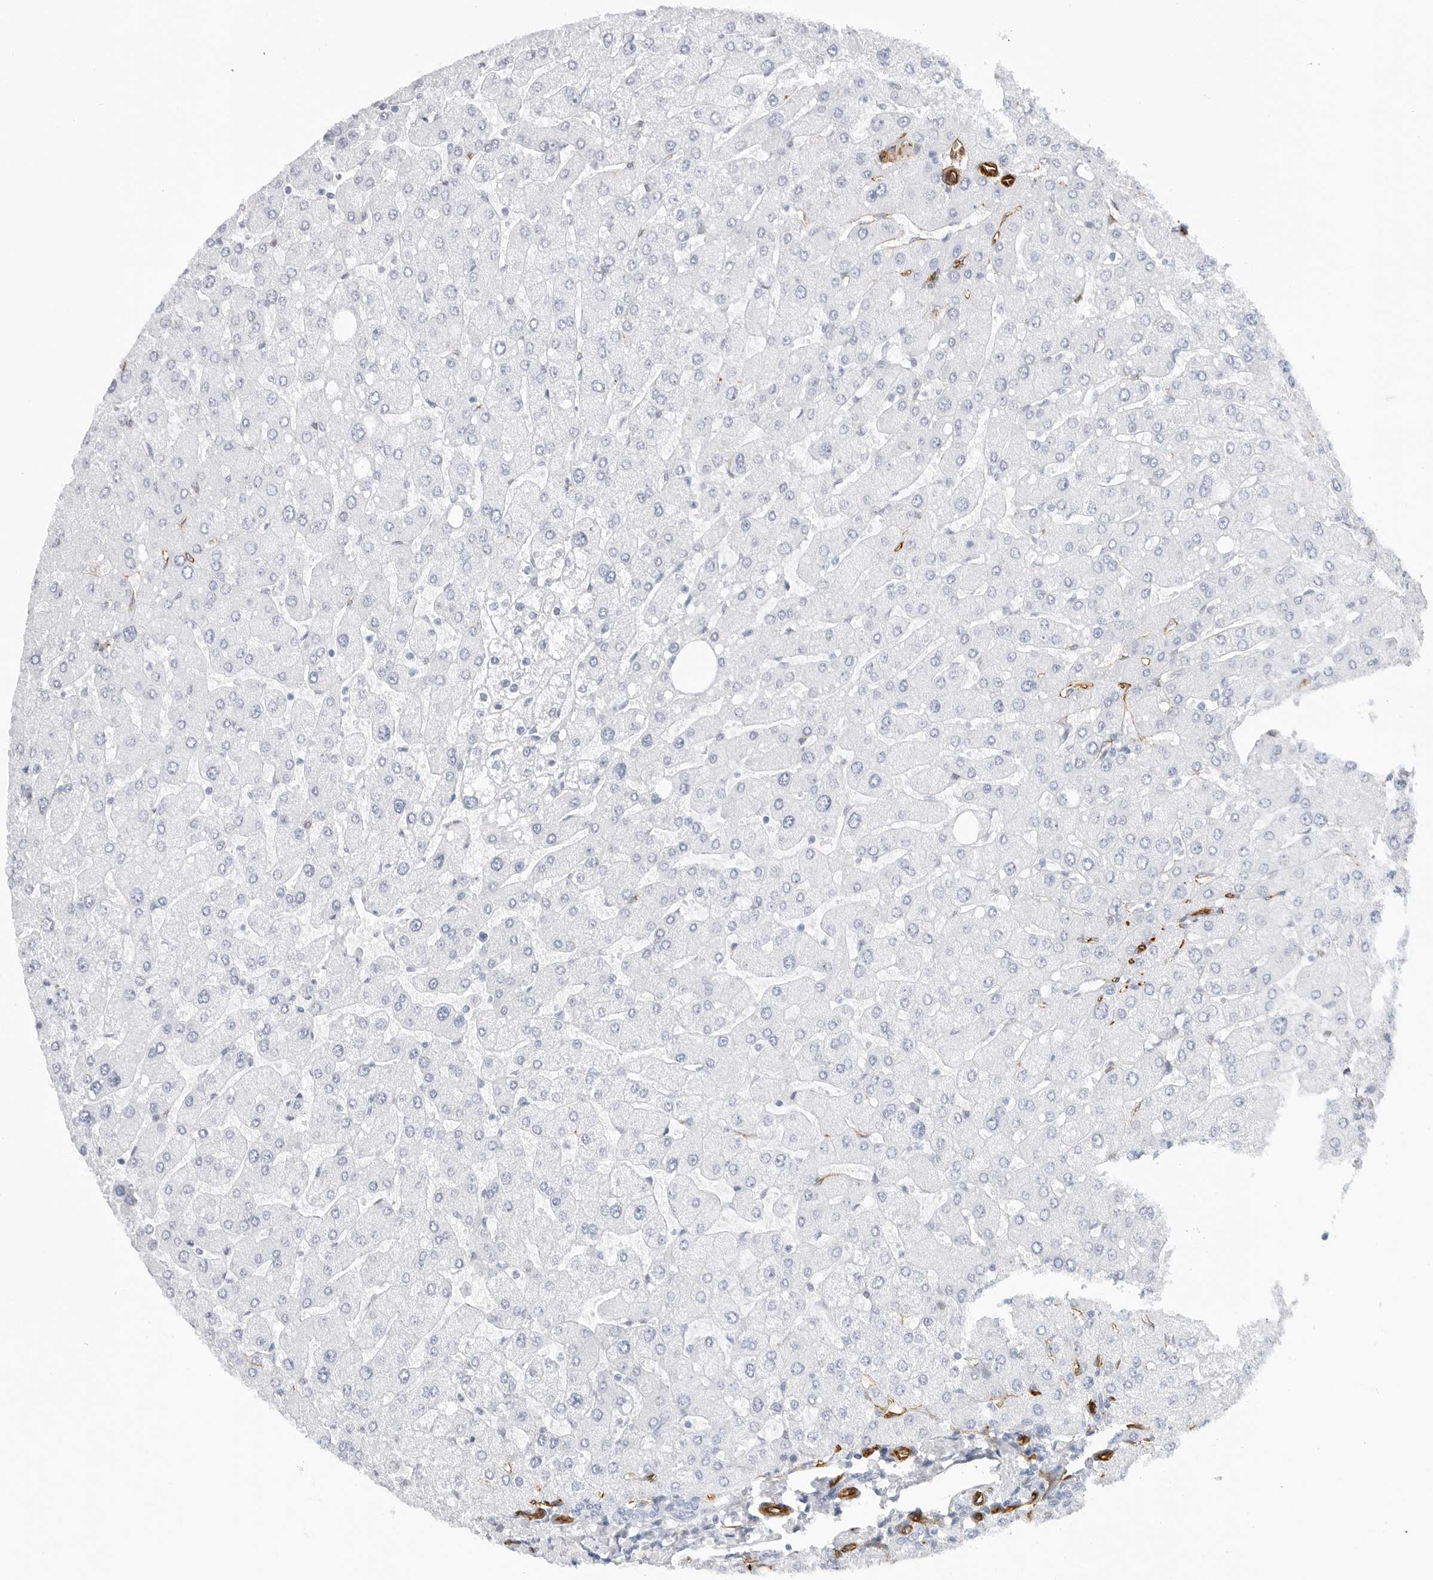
{"staining": {"intensity": "negative", "quantity": "none", "location": "none"}, "tissue": "liver", "cell_type": "Cholangiocytes", "image_type": "normal", "snomed": [{"axis": "morphology", "description": "Normal tissue, NOS"}, {"axis": "topography", "description": "Liver"}], "caption": "A high-resolution photomicrograph shows IHC staining of normal liver, which reveals no significant expression in cholangiocytes. (Brightfield microscopy of DAB IHC at high magnification).", "gene": "NES", "patient": {"sex": "male", "age": 55}}